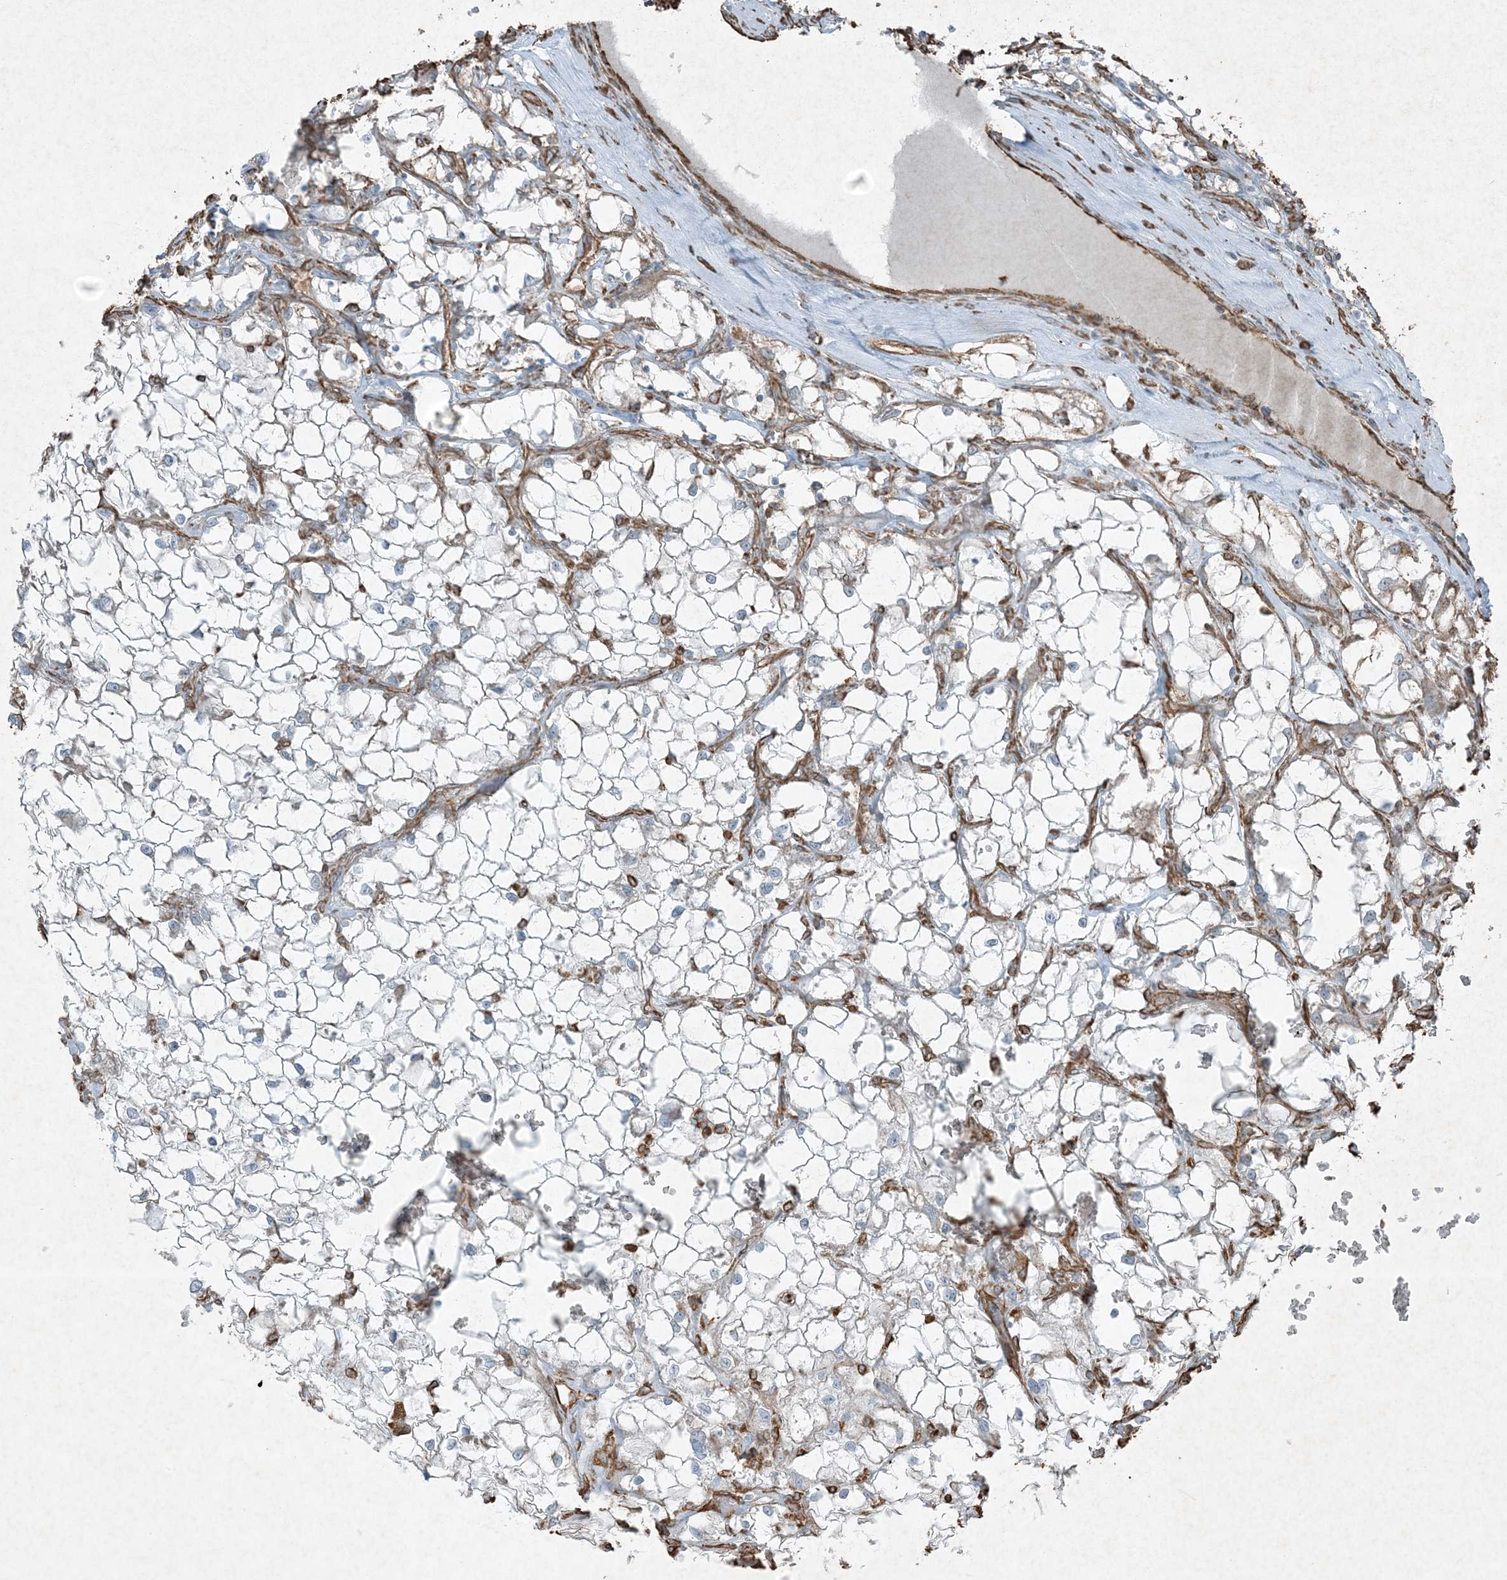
{"staining": {"intensity": "negative", "quantity": "none", "location": "none"}, "tissue": "renal cancer", "cell_type": "Tumor cells", "image_type": "cancer", "snomed": [{"axis": "morphology", "description": "Adenocarcinoma, NOS"}, {"axis": "topography", "description": "Kidney"}], "caption": "Protein analysis of renal adenocarcinoma exhibits no significant staining in tumor cells.", "gene": "RYK", "patient": {"sex": "female", "age": 69}}